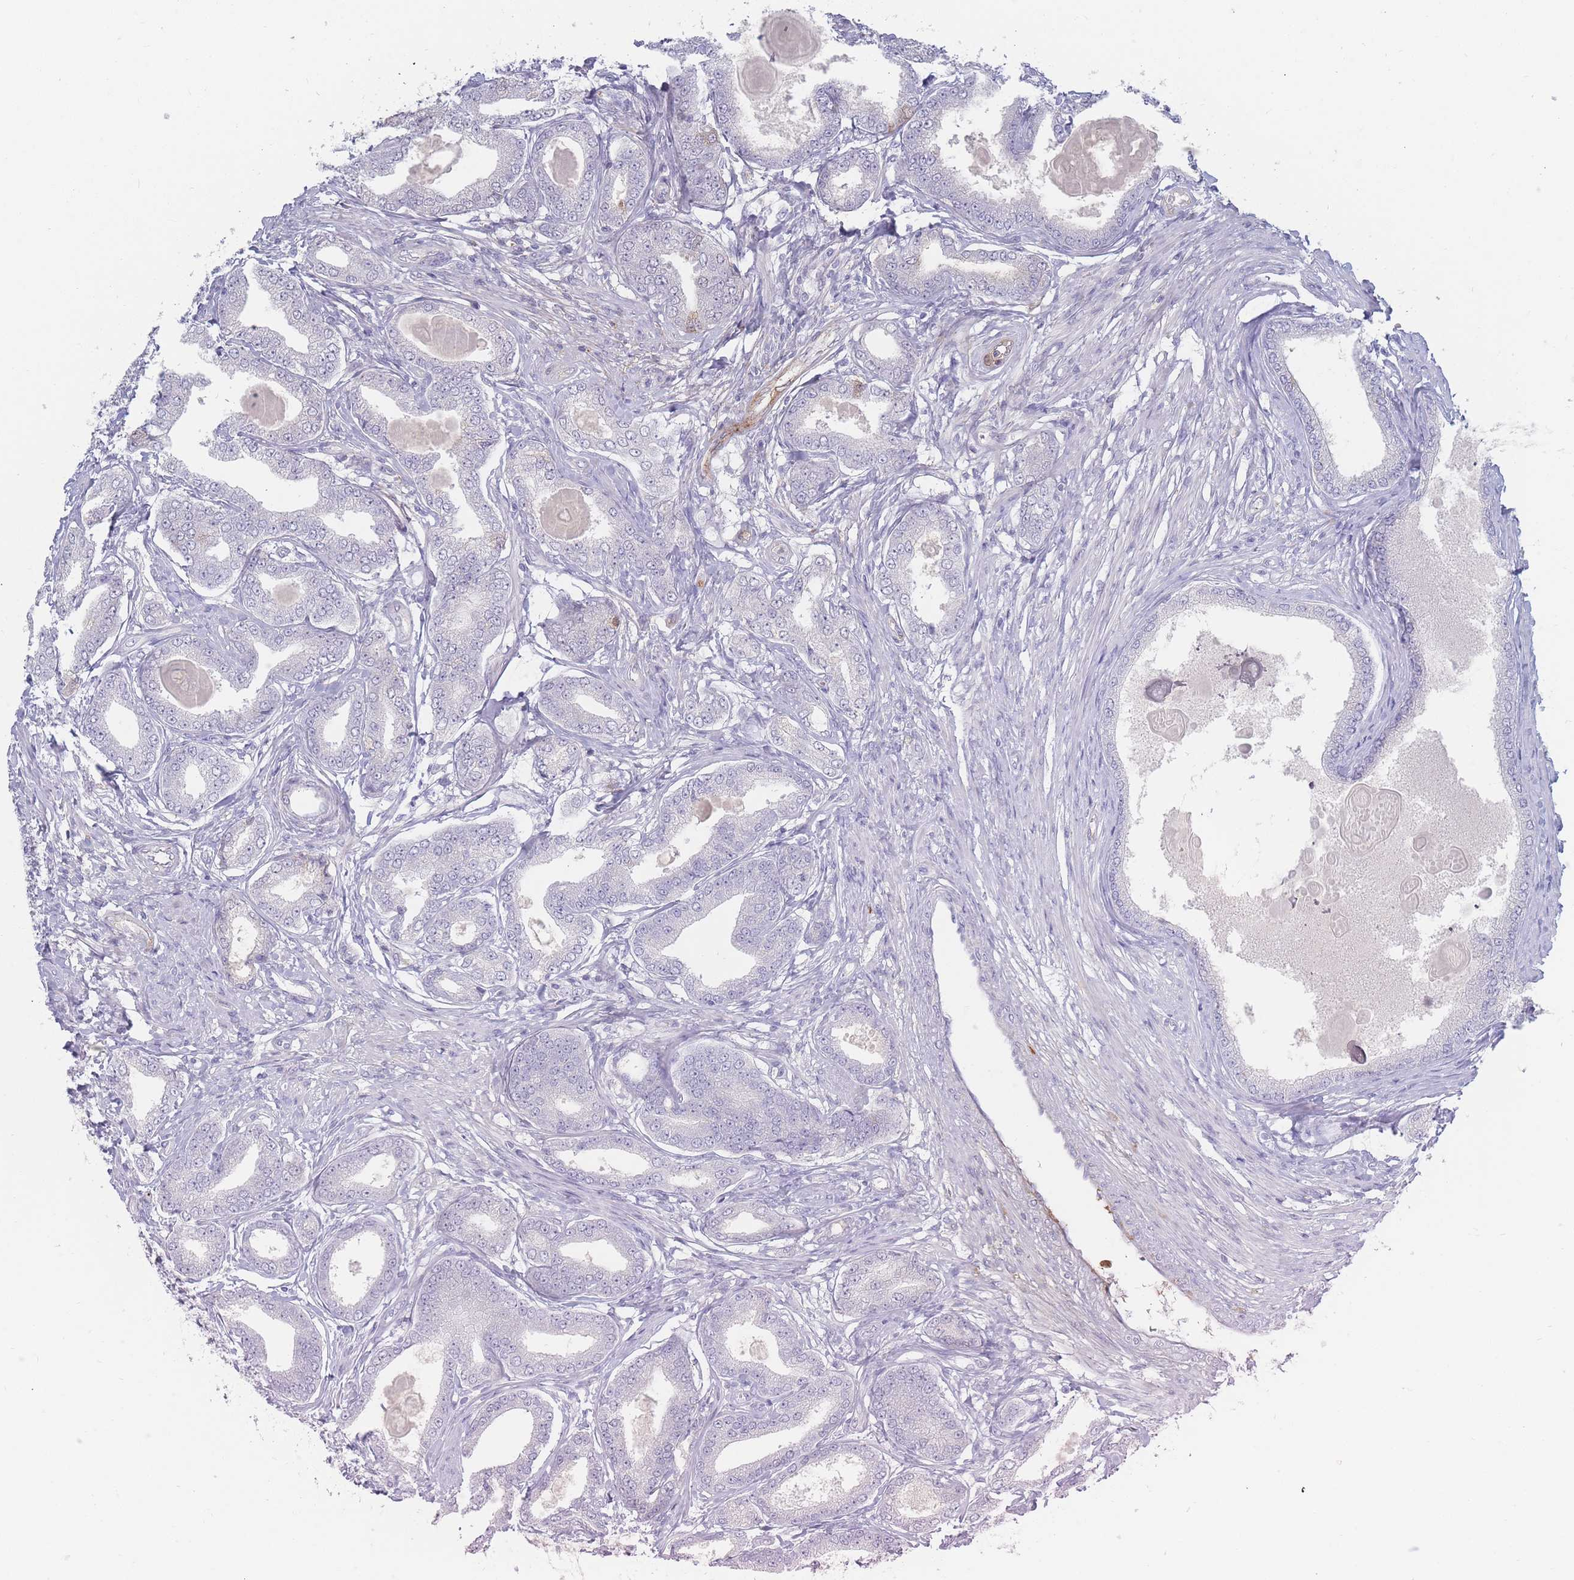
{"staining": {"intensity": "negative", "quantity": "none", "location": "none"}, "tissue": "prostate cancer", "cell_type": "Tumor cells", "image_type": "cancer", "snomed": [{"axis": "morphology", "description": "Adenocarcinoma, High grade"}, {"axis": "topography", "description": "Prostate"}], "caption": "Human prostate cancer stained for a protein using IHC reveals no expression in tumor cells.", "gene": "PRG4", "patient": {"sex": "male", "age": 69}}